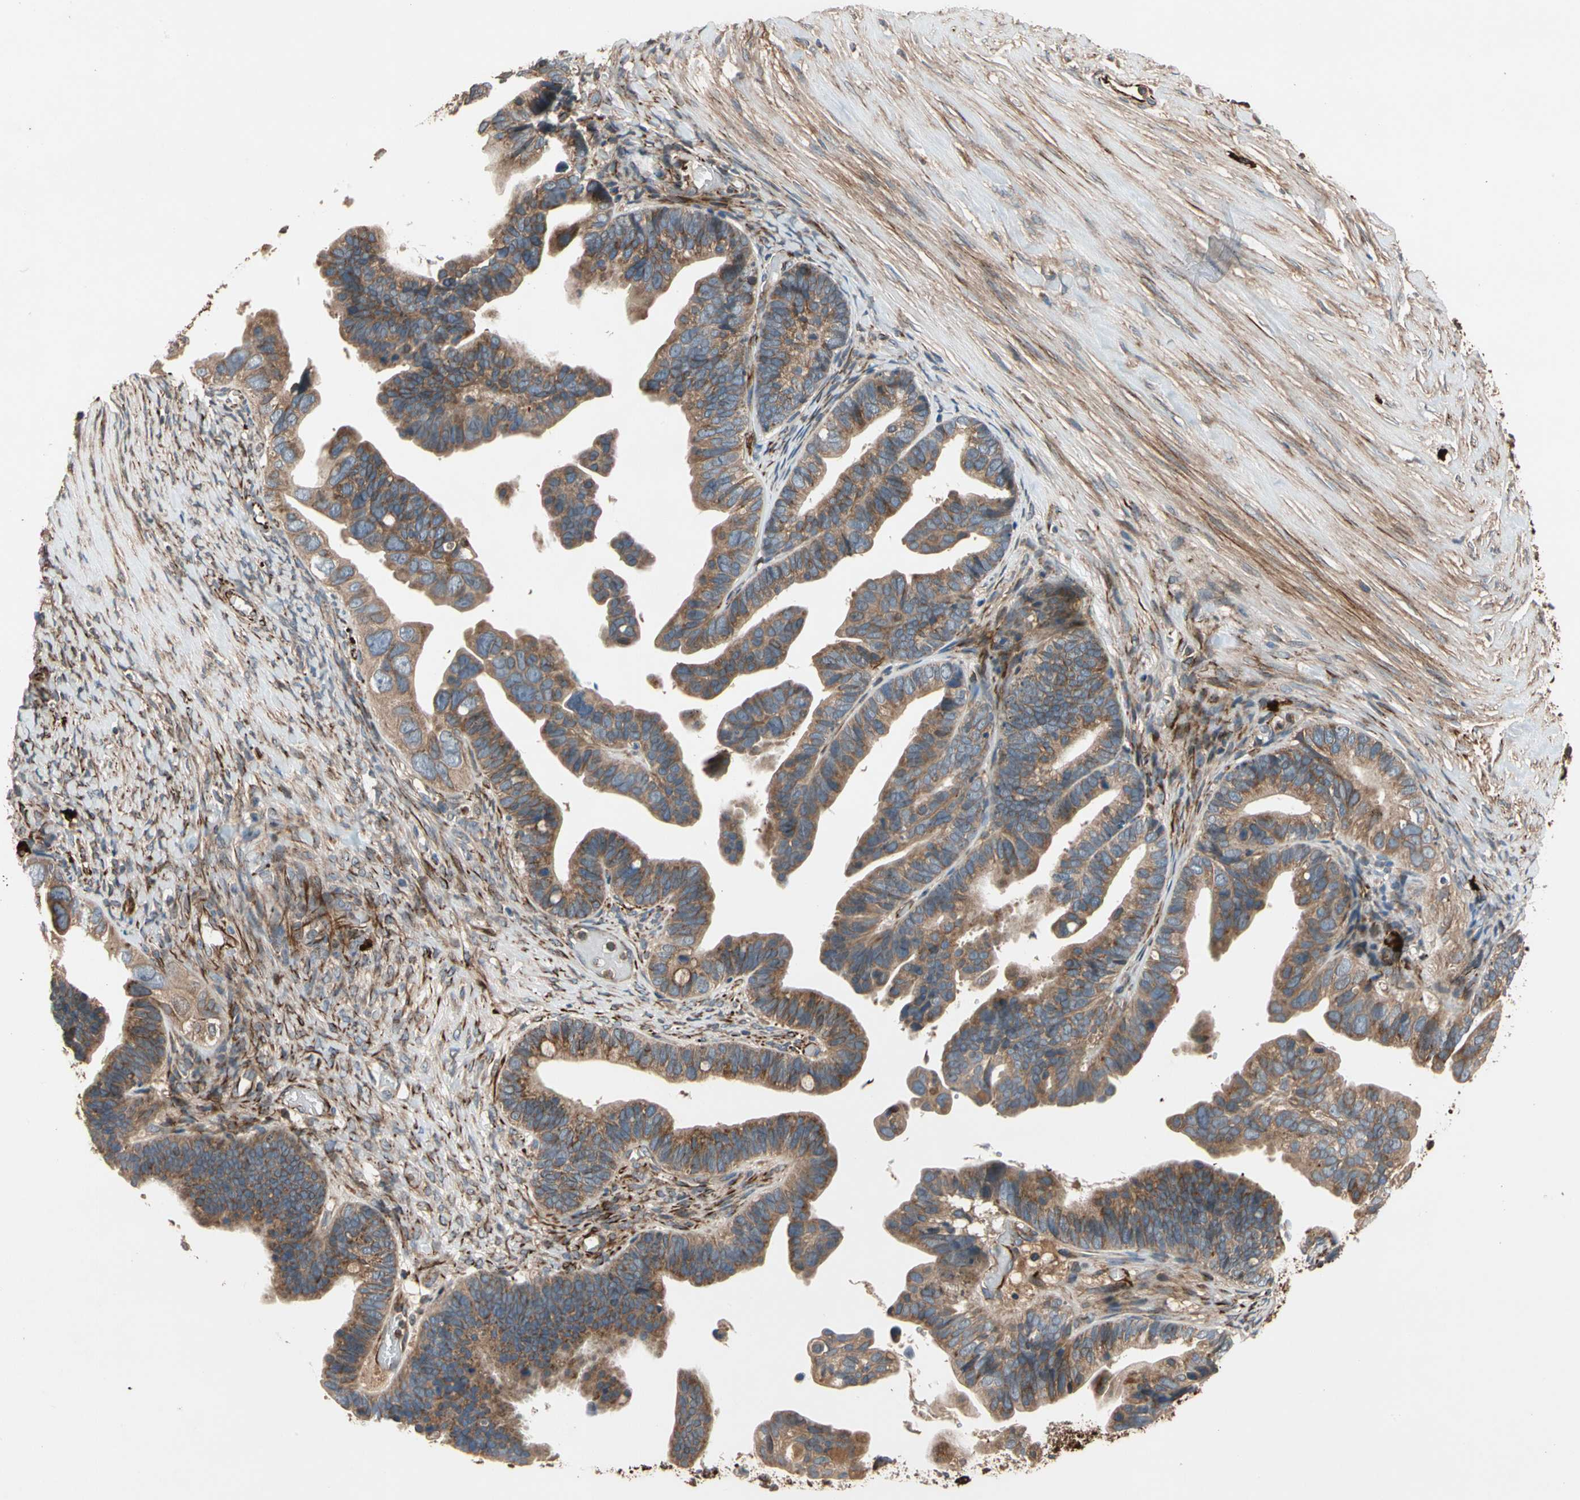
{"staining": {"intensity": "moderate", "quantity": ">75%", "location": "cytoplasmic/membranous"}, "tissue": "ovarian cancer", "cell_type": "Tumor cells", "image_type": "cancer", "snomed": [{"axis": "morphology", "description": "Cystadenocarcinoma, serous, NOS"}, {"axis": "topography", "description": "Ovary"}], "caption": "Protein expression analysis of human serous cystadenocarcinoma (ovarian) reveals moderate cytoplasmic/membranous staining in approximately >75% of tumor cells.", "gene": "FGD6", "patient": {"sex": "female", "age": 56}}